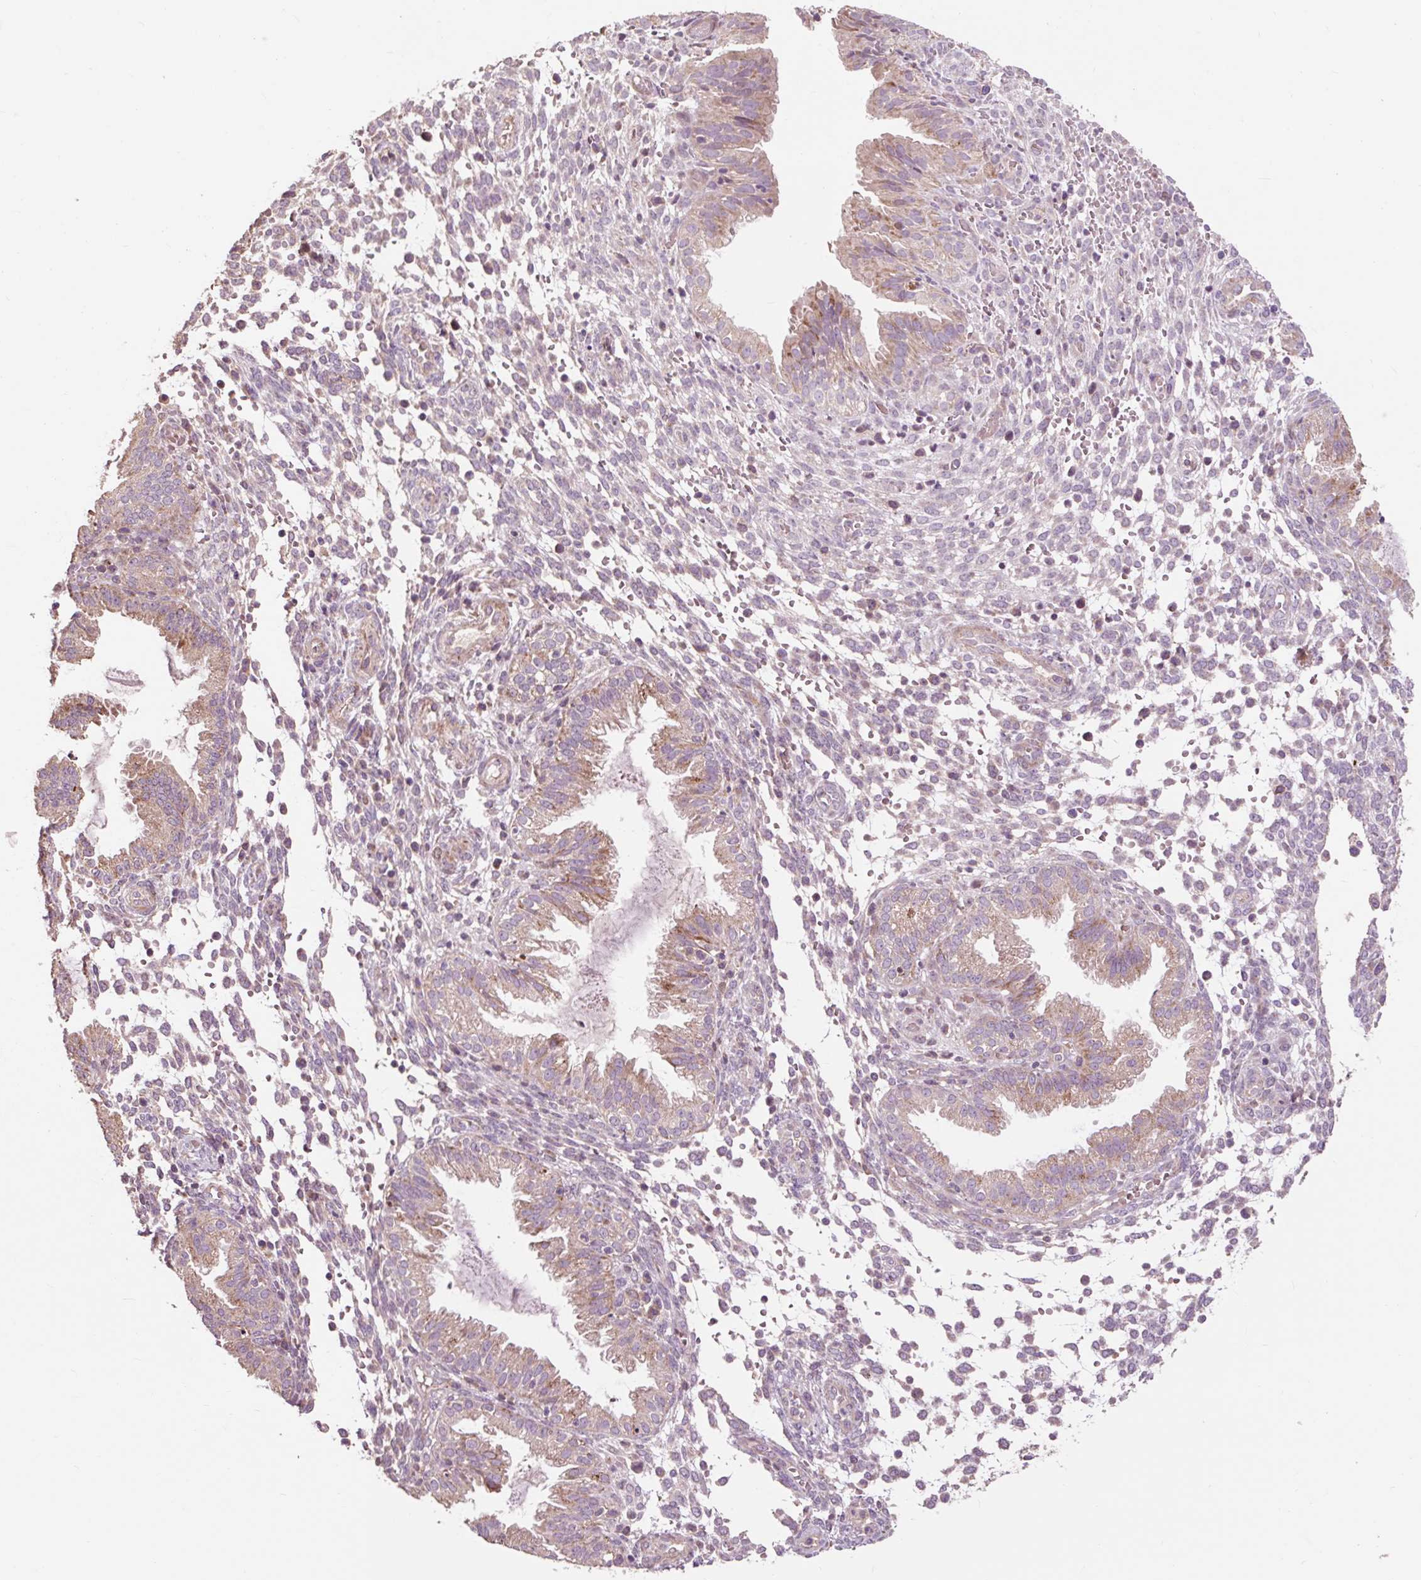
{"staining": {"intensity": "weak", "quantity": "<25%", "location": "cytoplasmic/membranous"}, "tissue": "endometrium", "cell_type": "Cells in endometrial stroma", "image_type": "normal", "snomed": [{"axis": "morphology", "description": "Normal tissue, NOS"}, {"axis": "topography", "description": "Endometrium"}], "caption": "An IHC photomicrograph of benign endometrium is shown. There is no staining in cells in endometrial stroma of endometrium.", "gene": "PRIMPOL", "patient": {"sex": "female", "age": 33}}